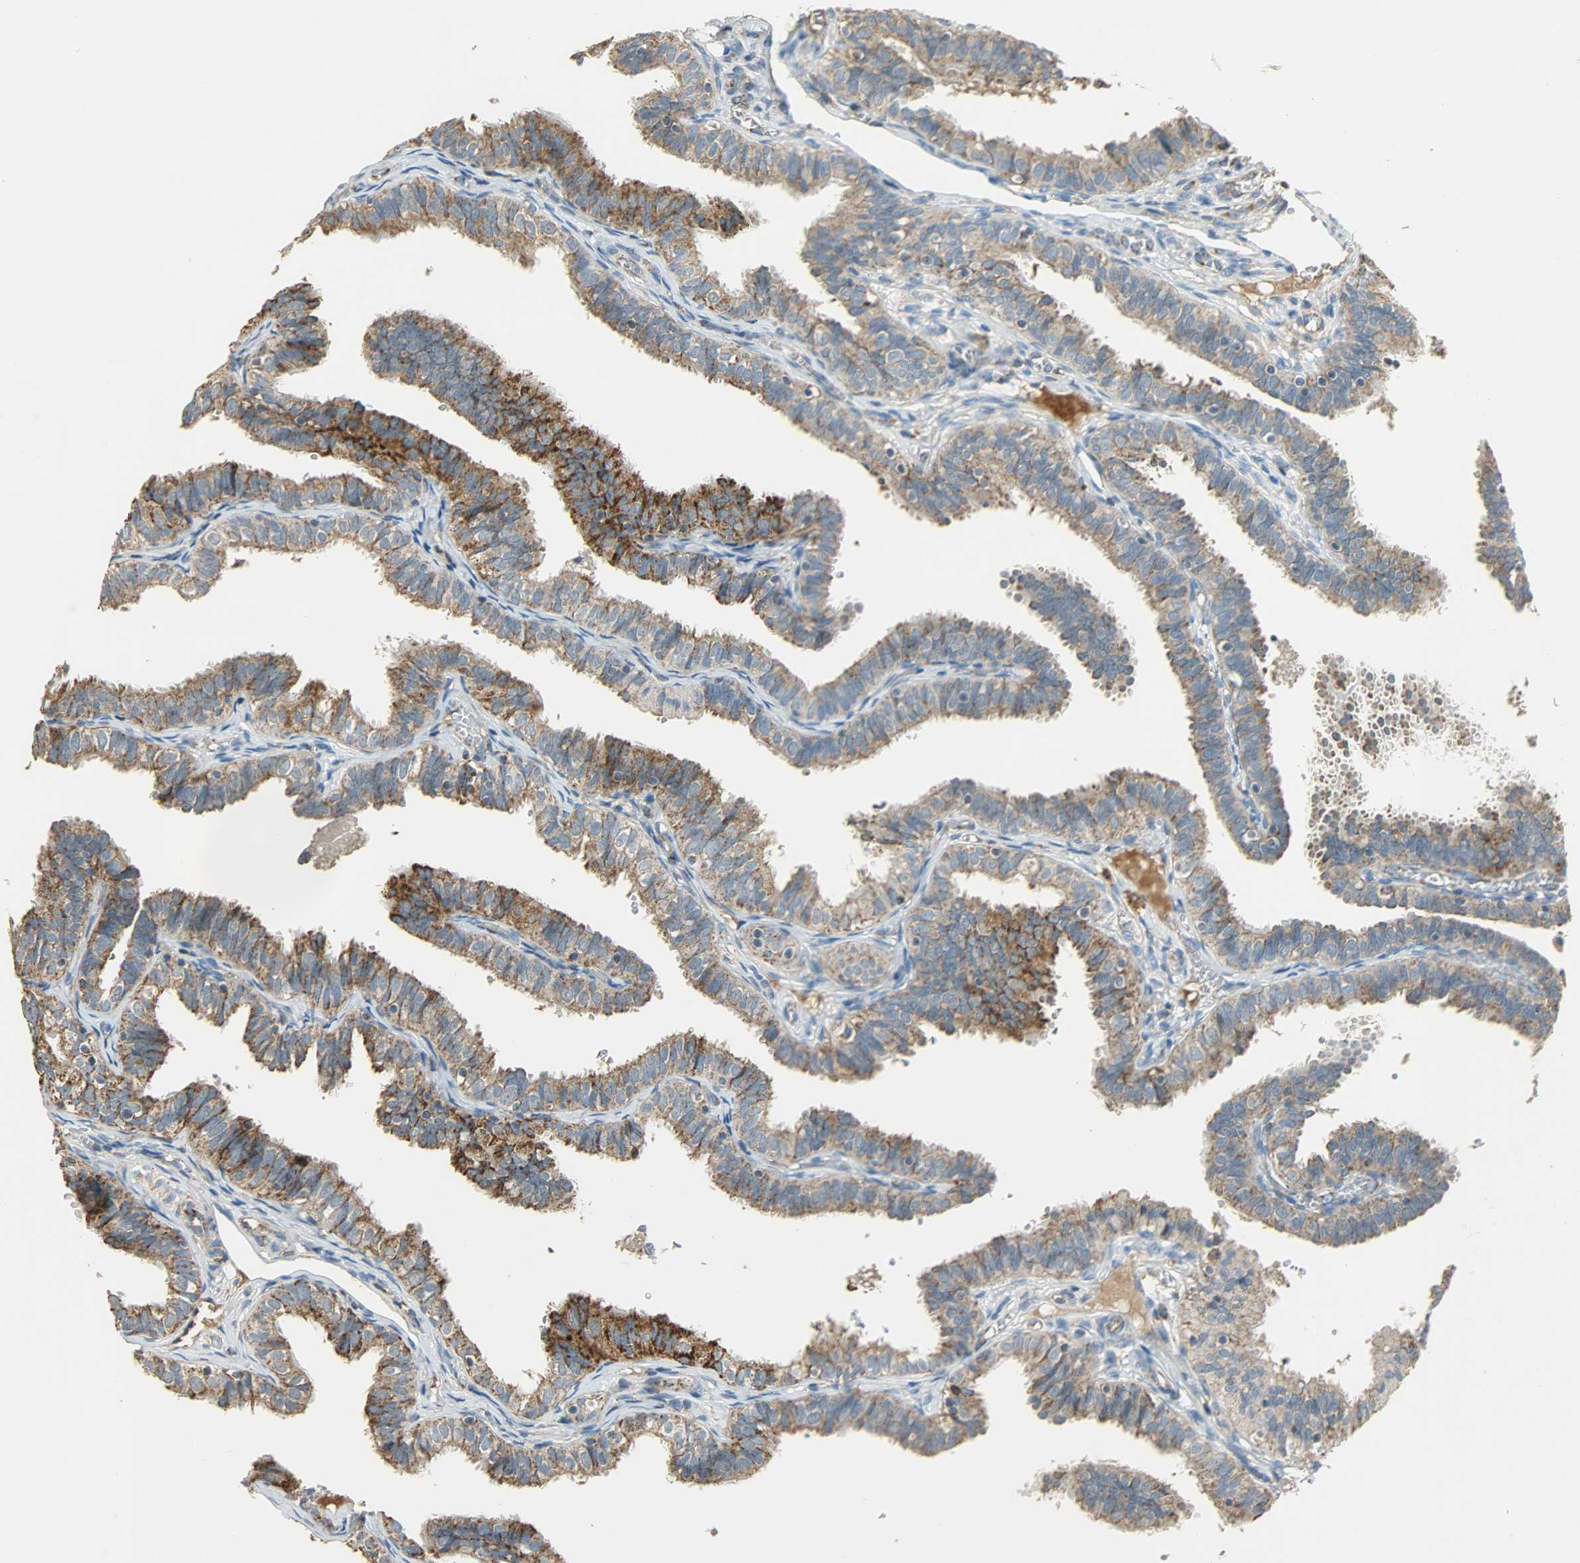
{"staining": {"intensity": "strong", "quantity": ">75%", "location": "cytoplasmic/membranous"}, "tissue": "fallopian tube", "cell_type": "Glandular cells", "image_type": "normal", "snomed": [{"axis": "morphology", "description": "Normal tissue, NOS"}, {"axis": "topography", "description": "Fallopian tube"}], "caption": "Immunohistochemistry (IHC) of unremarkable fallopian tube displays high levels of strong cytoplasmic/membranous staining in approximately >75% of glandular cells.", "gene": "HDHD5", "patient": {"sex": "female", "age": 46}}